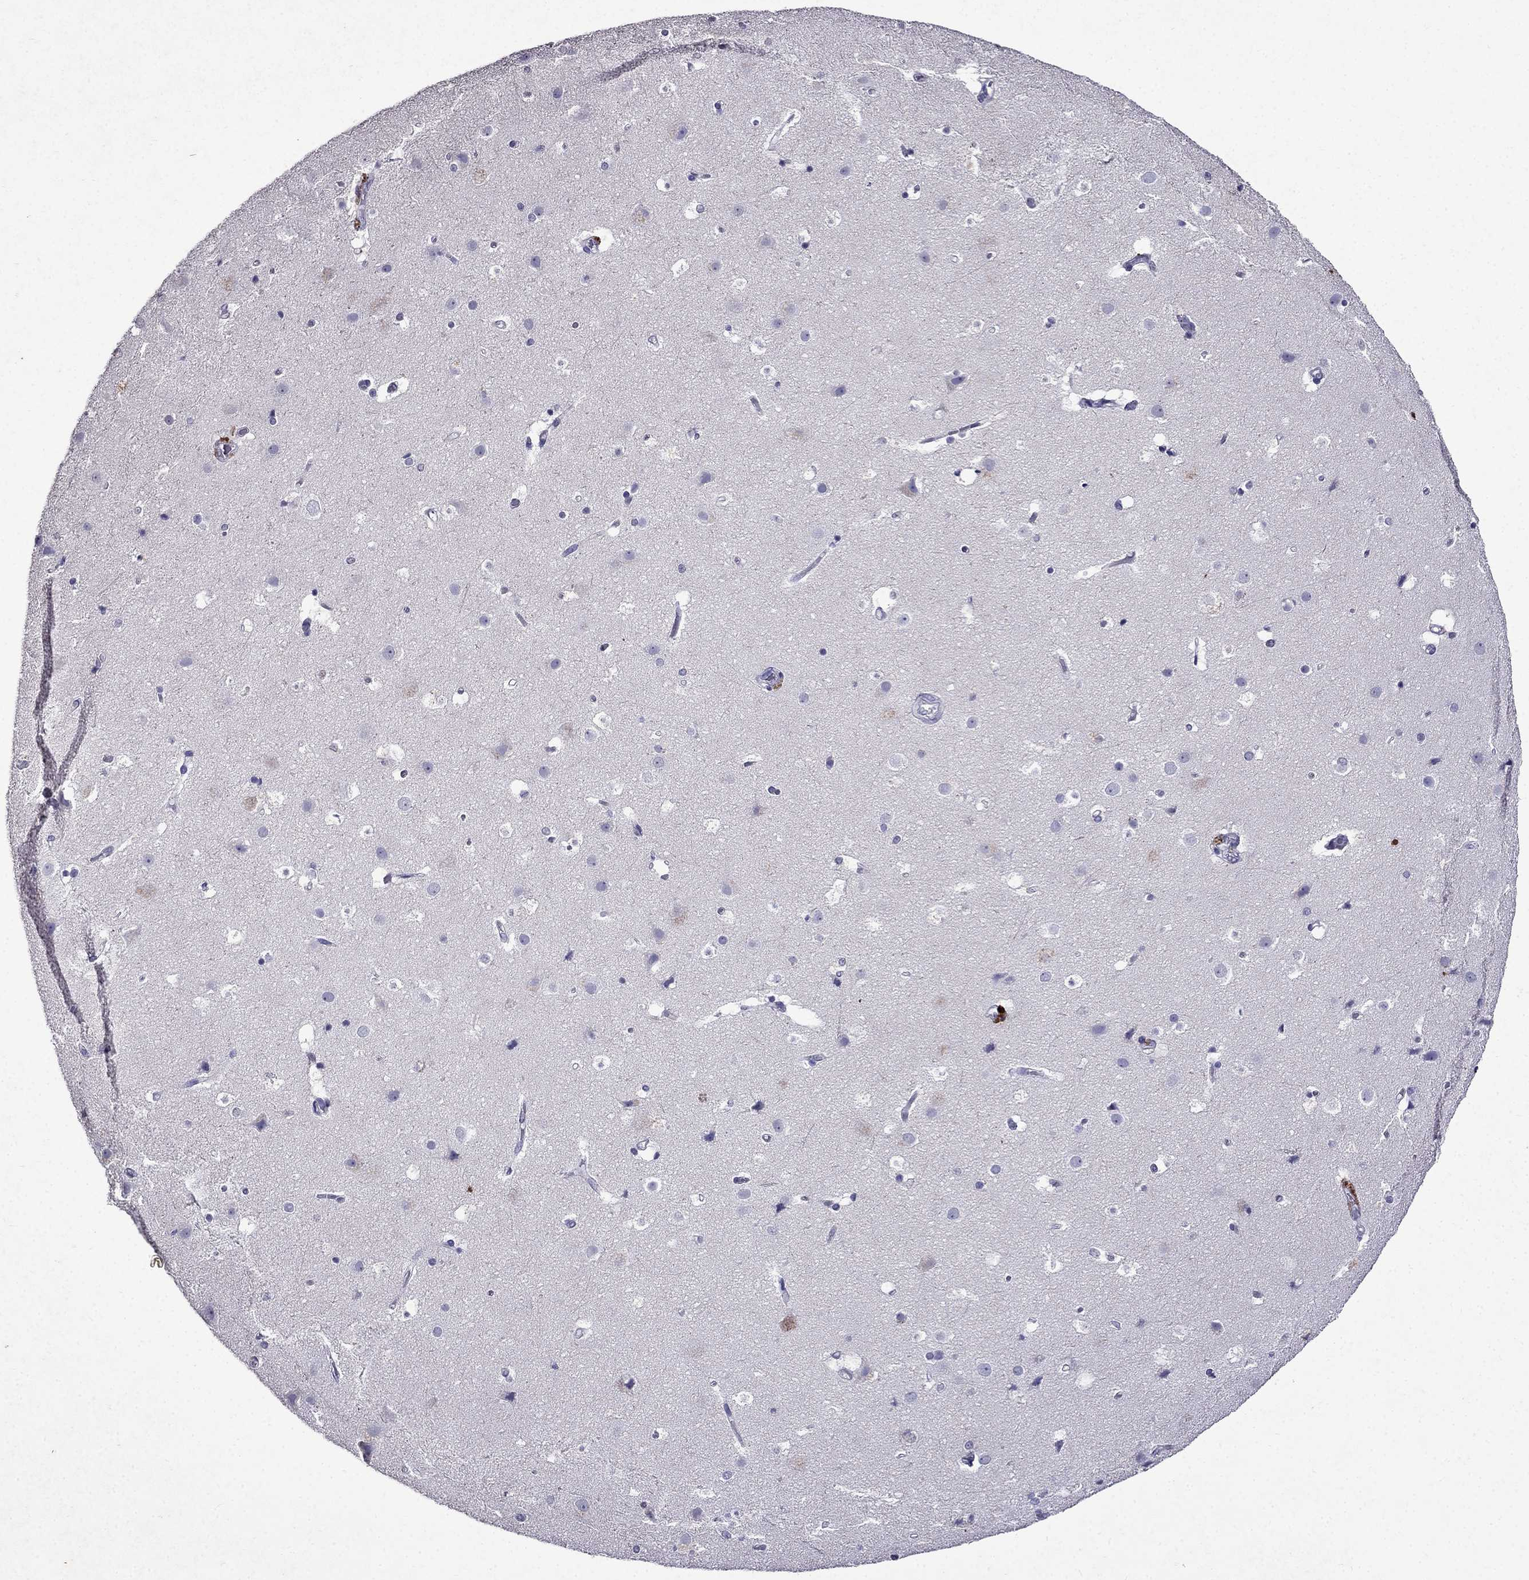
{"staining": {"intensity": "negative", "quantity": "none", "location": "none"}, "tissue": "cerebral cortex", "cell_type": "Endothelial cells", "image_type": "normal", "snomed": [{"axis": "morphology", "description": "Normal tissue, NOS"}, {"axis": "topography", "description": "Cerebral cortex"}], "caption": "This micrograph is of unremarkable cerebral cortex stained with immunohistochemistry to label a protein in brown with the nuclei are counter-stained blue. There is no staining in endothelial cells. Brightfield microscopy of immunohistochemistry (IHC) stained with DAB (3,3'-diaminobenzidine) (brown) and hematoxylin (blue), captured at high magnification.", "gene": "DNAH17", "patient": {"sex": "female", "age": 52}}